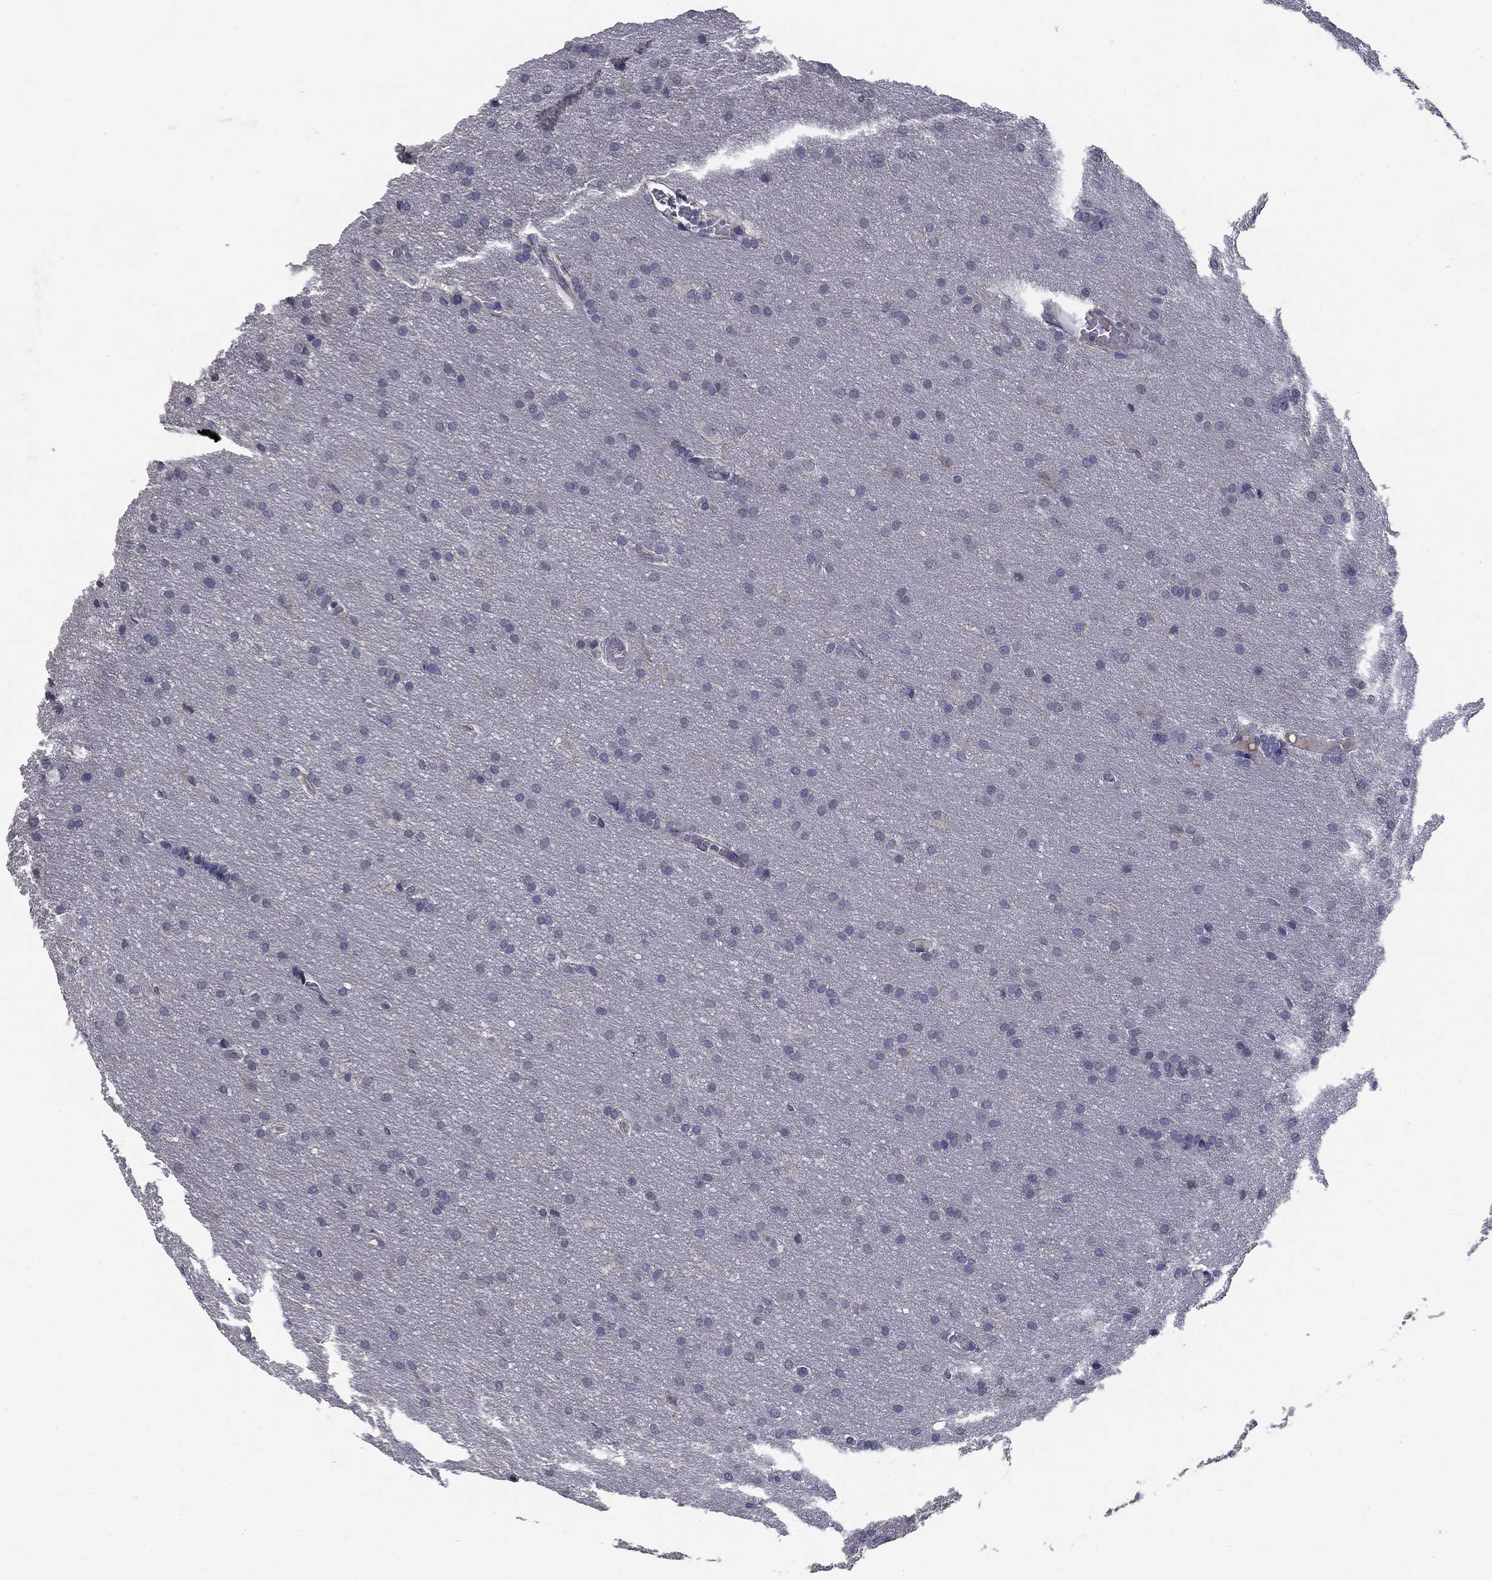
{"staining": {"intensity": "negative", "quantity": "none", "location": "none"}, "tissue": "glioma", "cell_type": "Tumor cells", "image_type": "cancer", "snomed": [{"axis": "morphology", "description": "Glioma, malignant, Low grade"}, {"axis": "topography", "description": "Brain"}], "caption": "Immunohistochemistry (IHC) photomicrograph of glioma stained for a protein (brown), which exhibits no expression in tumor cells.", "gene": "CD274", "patient": {"sex": "female", "age": 32}}